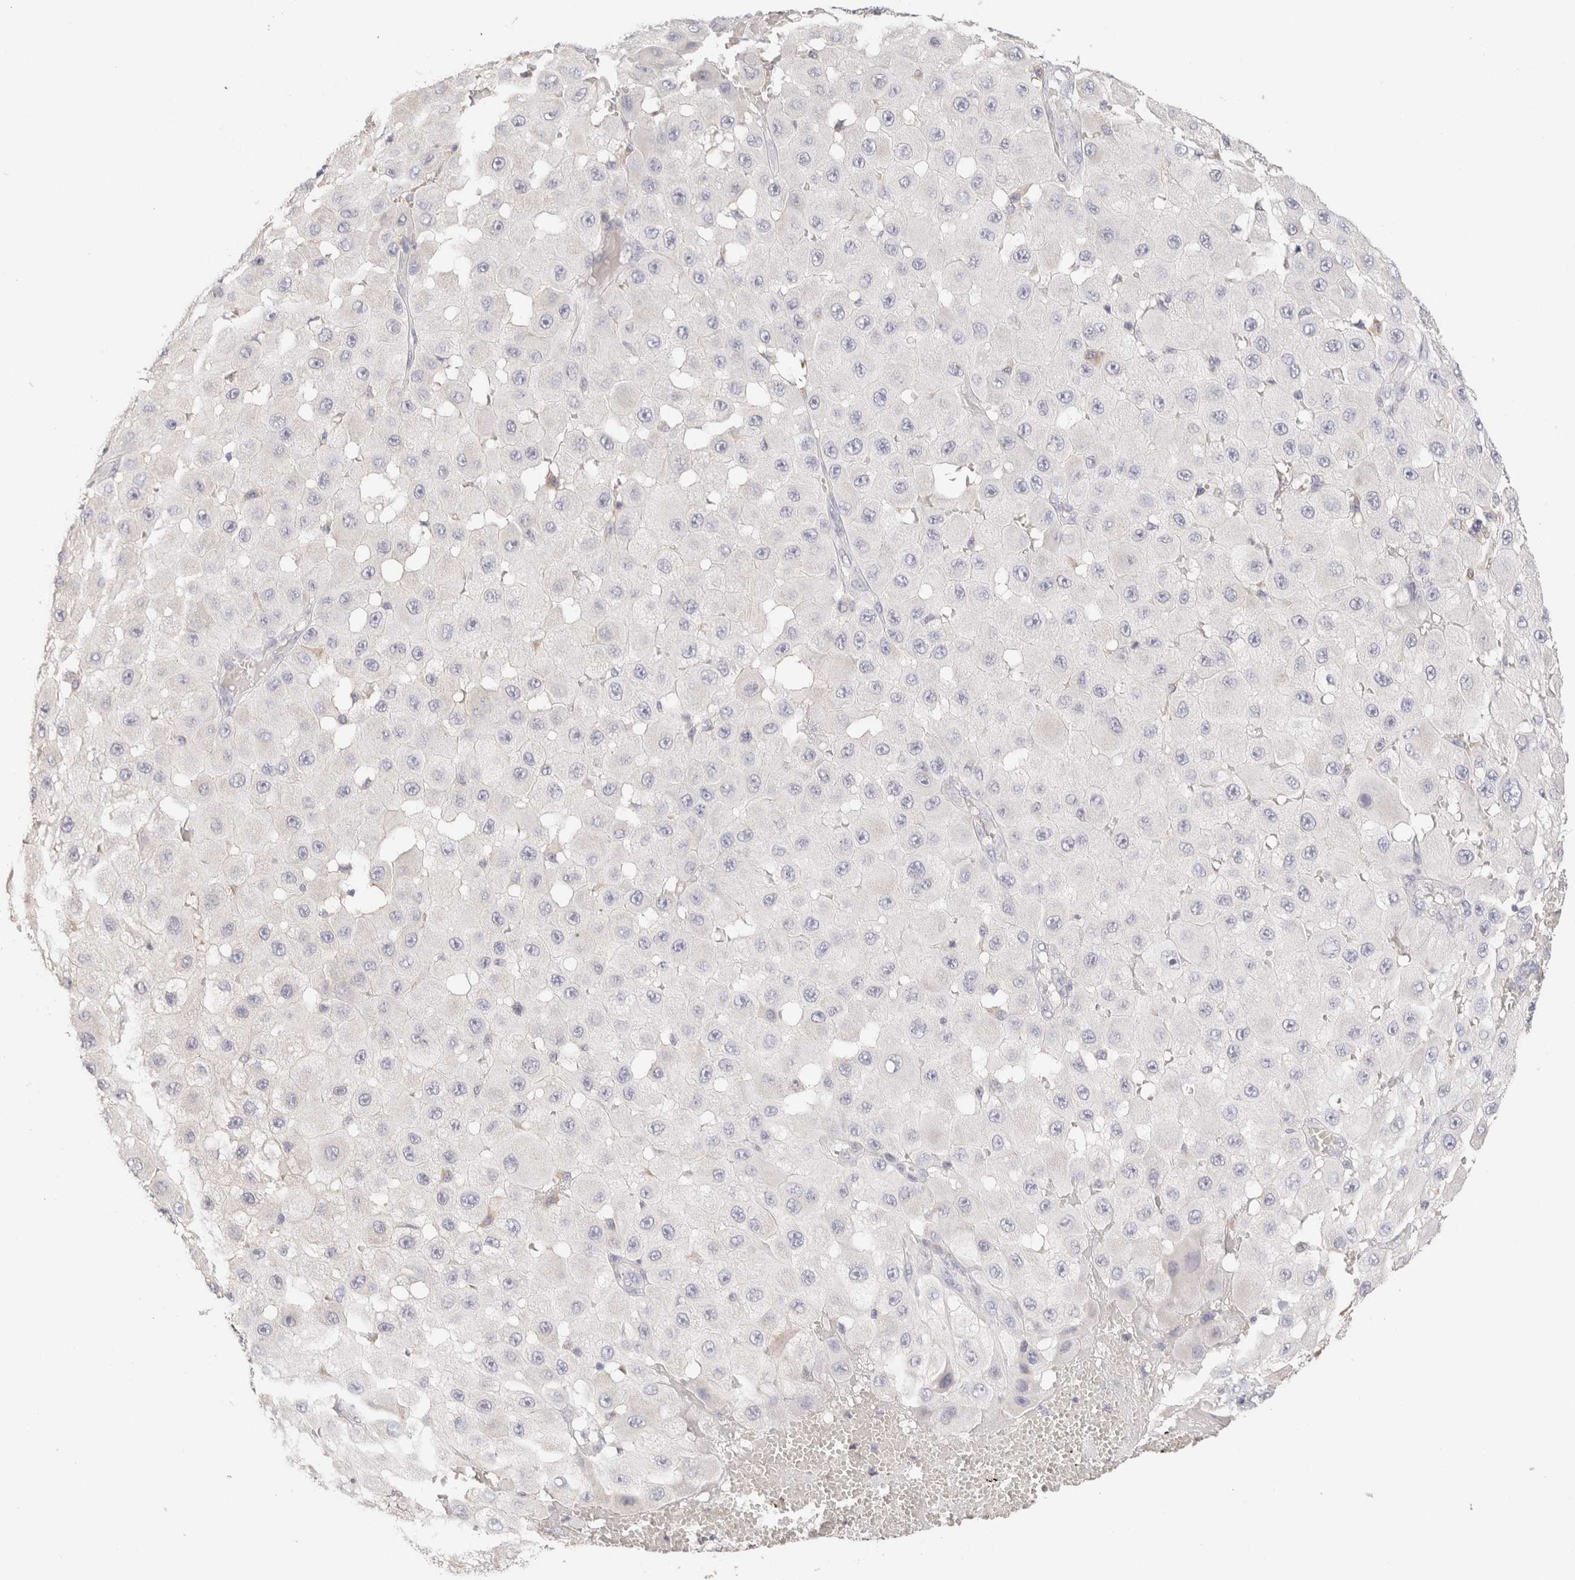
{"staining": {"intensity": "negative", "quantity": "none", "location": "none"}, "tissue": "melanoma", "cell_type": "Tumor cells", "image_type": "cancer", "snomed": [{"axis": "morphology", "description": "Malignant melanoma, NOS"}, {"axis": "topography", "description": "Skin"}], "caption": "This is a micrograph of IHC staining of malignant melanoma, which shows no positivity in tumor cells.", "gene": "SCGB2A2", "patient": {"sex": "female", "age": 81}}